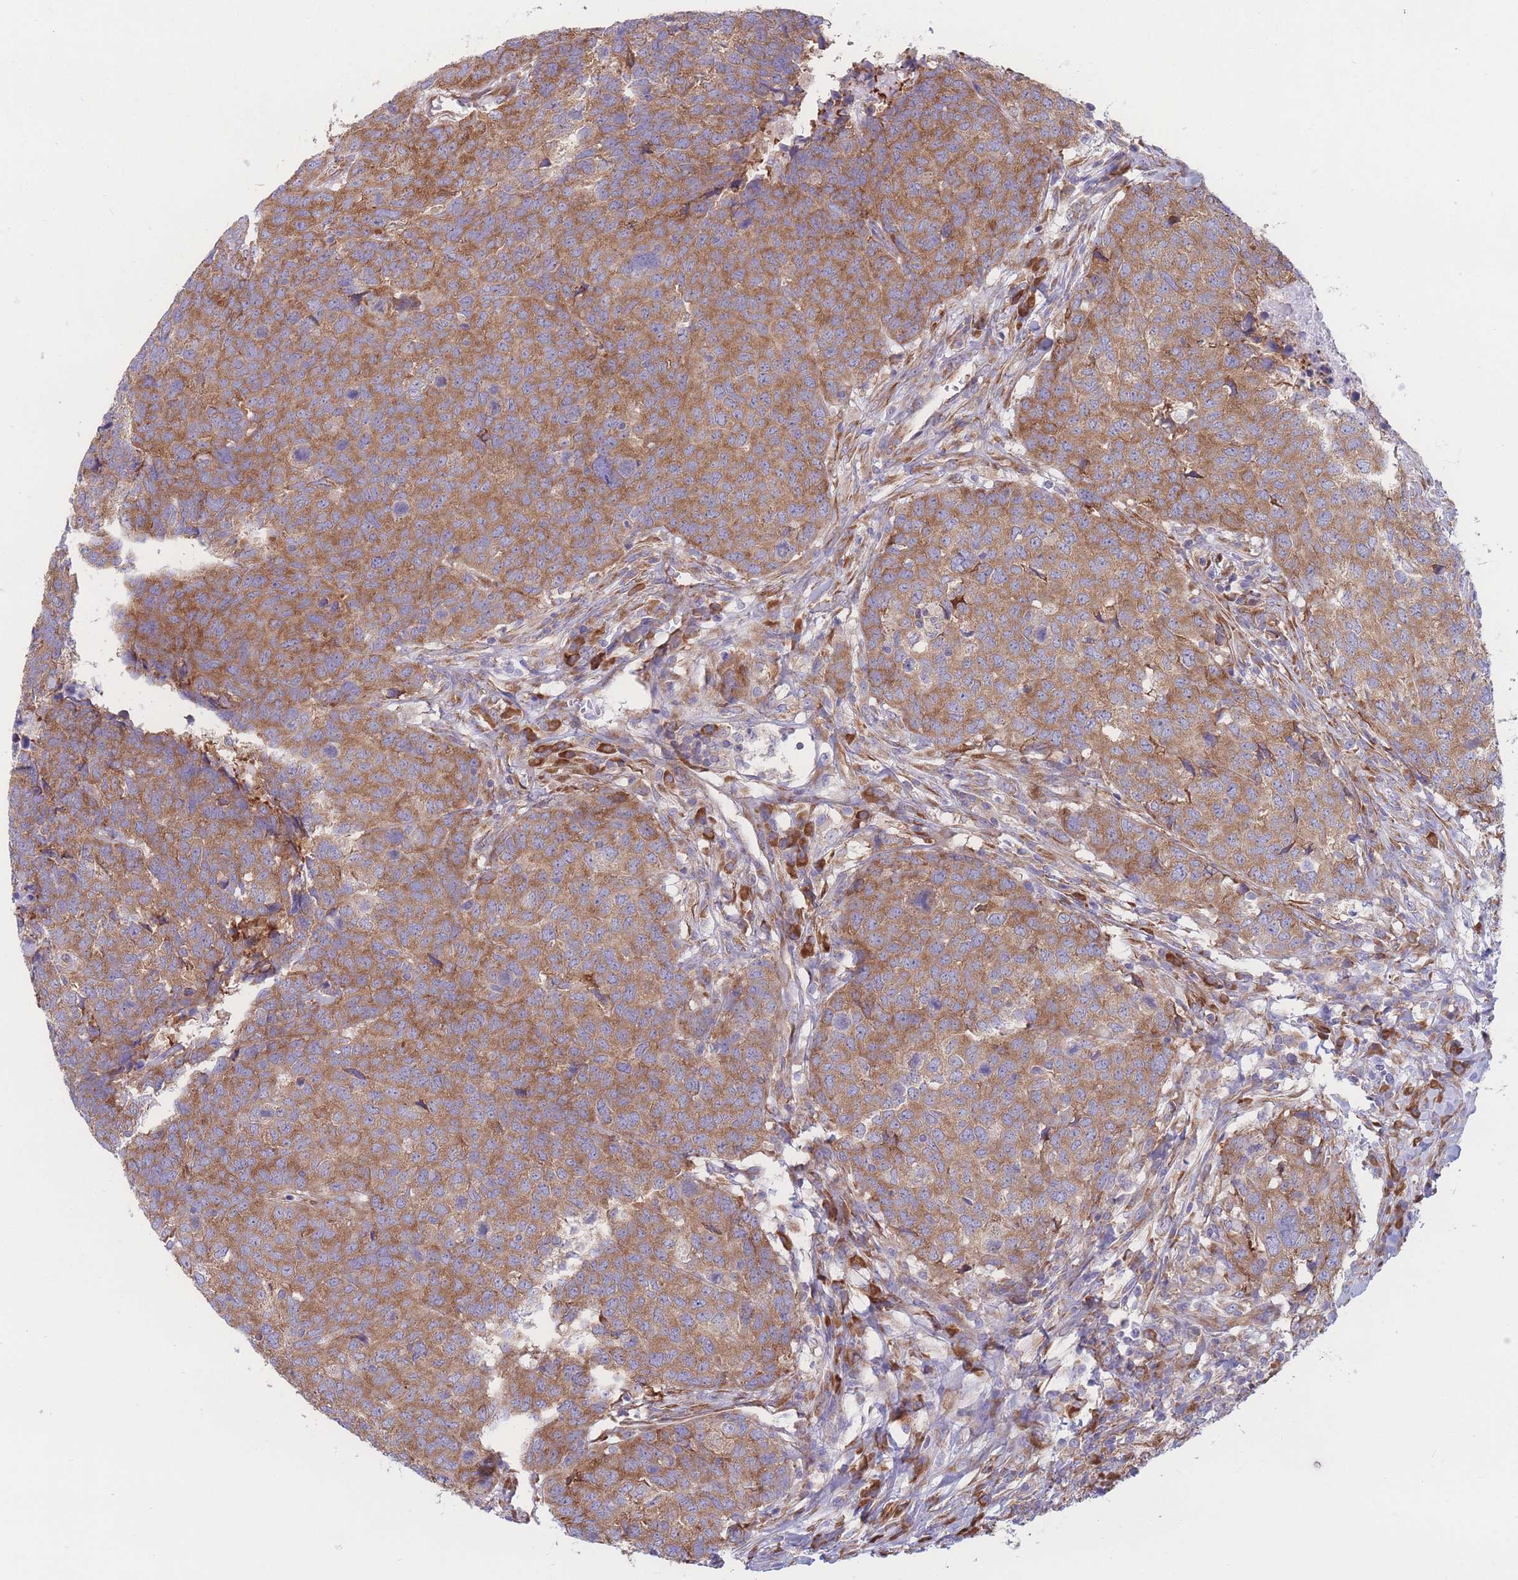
{"staining": {"intensity": "moderate", "quantity": ">75%", "location": "cytoplasmic/membranous"}, "tissue": "head and neck cancer", "cell_type": "Tumor cells", "image_type": "cancer", "snomed": [{"axis": "morphology", "description": "Normal tissue, NOS"}, {"axis": "morphology", "description": "Squamous cell carcinoma, NOS"}, {"axis": "topography", "description": "Skeletal muscle"}, {"axis": "topography", "description": "Vascular tissue"}, {"axis": "topography", "description": "Peripheral nerve tissue"}, {"axis": "topography", "description": "Head-Neck"}], "caption": "Squamous cell carcinoma (head and neck) stained with a protein marker exhibits moderate staining in tumor cells.", "gene": "RPL8", "patient": {"sex": "male", "age": 66}}